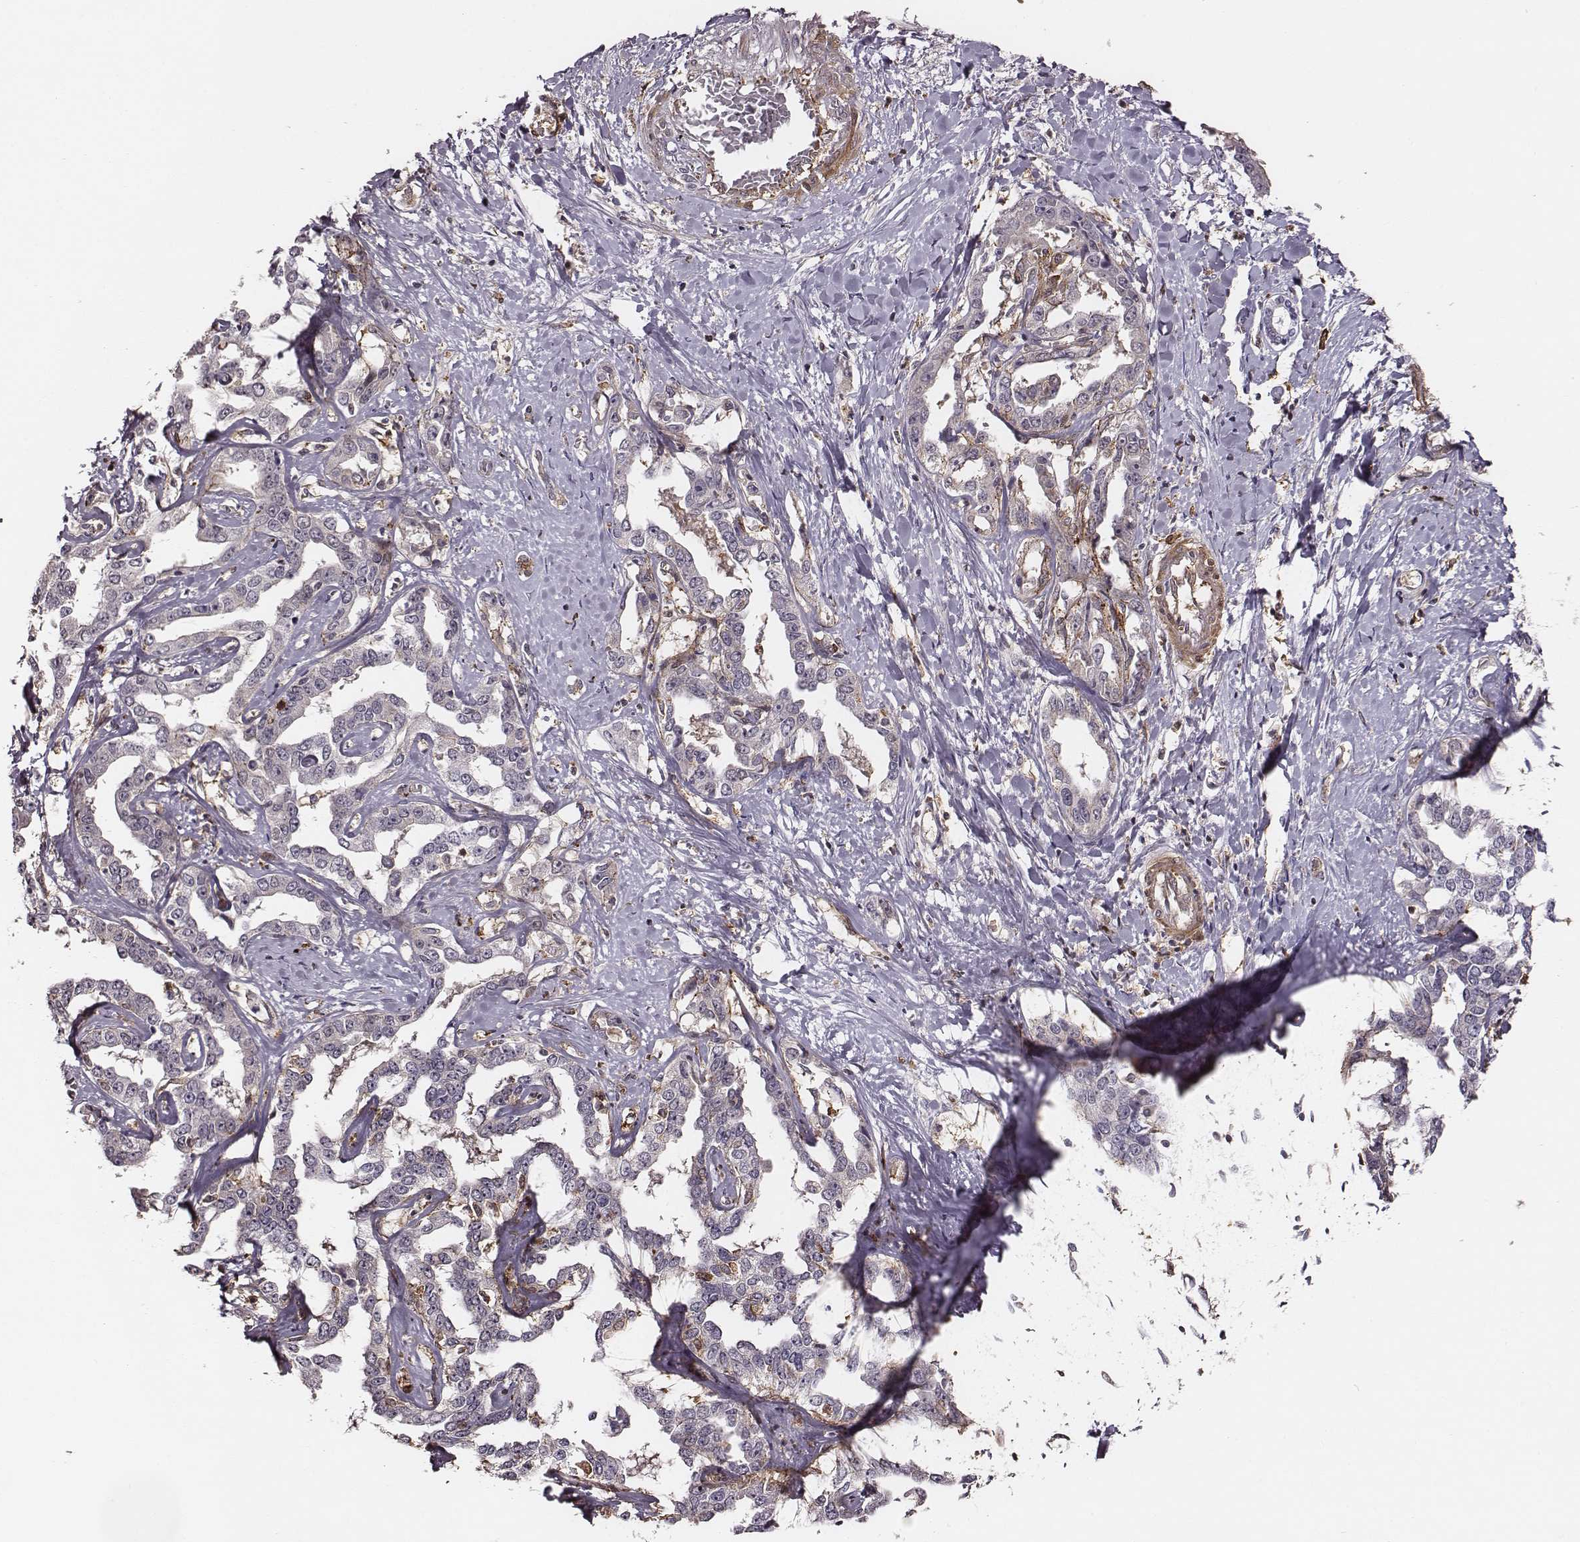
{"staining": {"intensity": "negative", "quantity": "none", "location": "none"}, "tissue": "liver cancer", "cell_type": "Tumor cells", "image_type": "cancer", "snomed": [{"axis": "morphology", "description": "Cholangiocarcinoma"}, {"axis": "topography", "description": "Liver"}], "caption": "This is an immunohistochemistry histopathology image of human liver cancer. There is no staining in tumor cells.", "gene": "ZYX", "patient": {"sex": "male", "age": 59}}